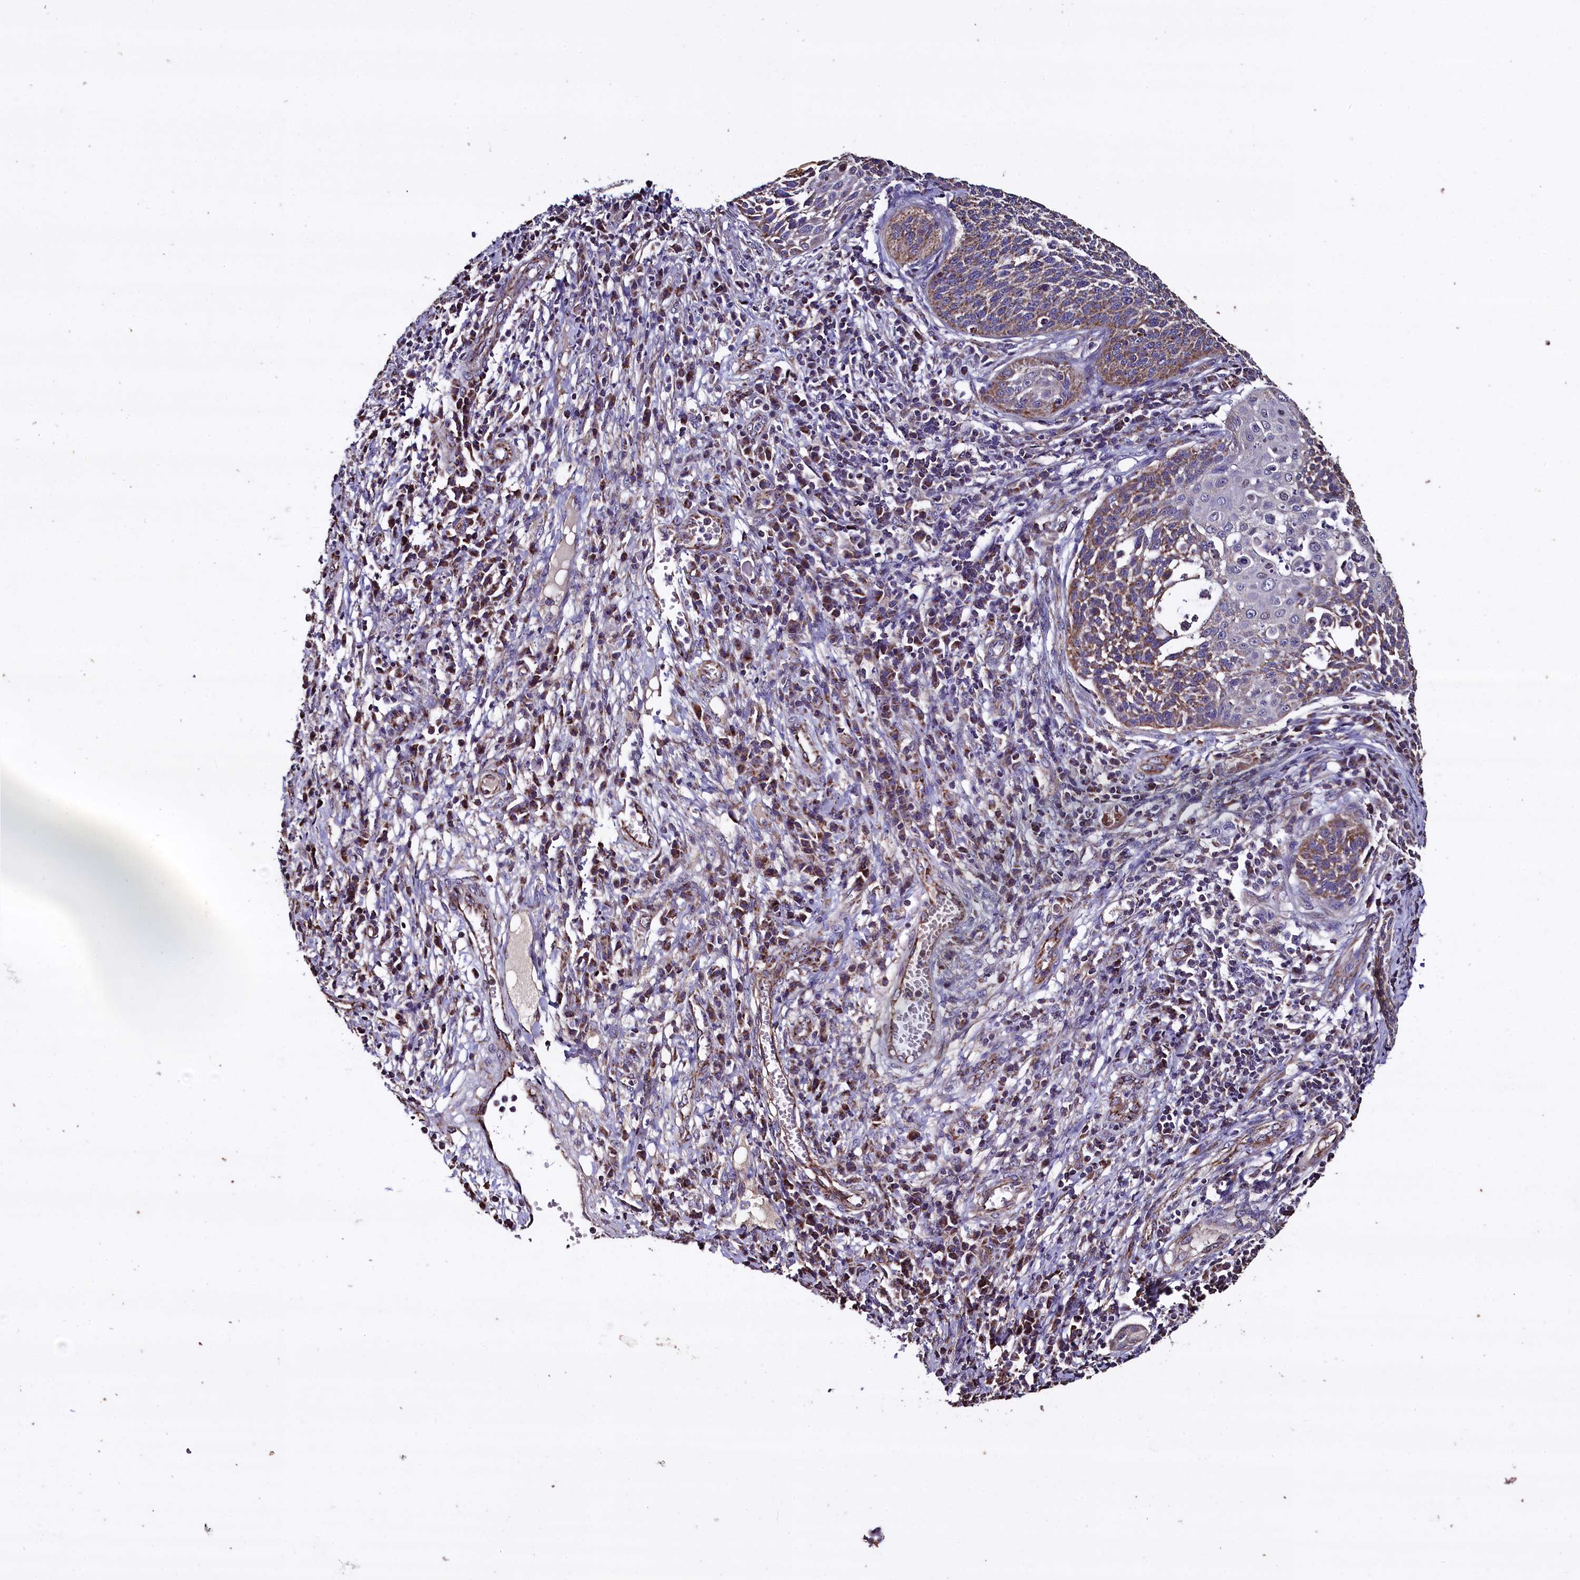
{"staining": {"intensity": "weak", "quantity": ">75%", "location": "cytoplasmic/membranous"}, "tissue": "cervical cancer", "cell_type": "Tumor cells", "image_type": "cancer", "snomed": [{"axis": "morphology", "description": "Squamous cell carcinoma, NOS"}, {"axis": "topography", "description": "Cervix"}], "caption": "Immunohistochemistry (IHC) staining of cervical cancer (squamous cell carcinoma), which displays low levels of weak cytoplasmic/membranous staining in about >75% of tumor cells indicating weak cytoplasmic/membranous protein positivity. The staining was performed using DAB (3,3'-diaminobenzidine) (brown) for protein detection and nuclei were counterstained in hematoxylin (blue).", "gene": "COQ9", "patient": {"sex": "female", "age": 34}}